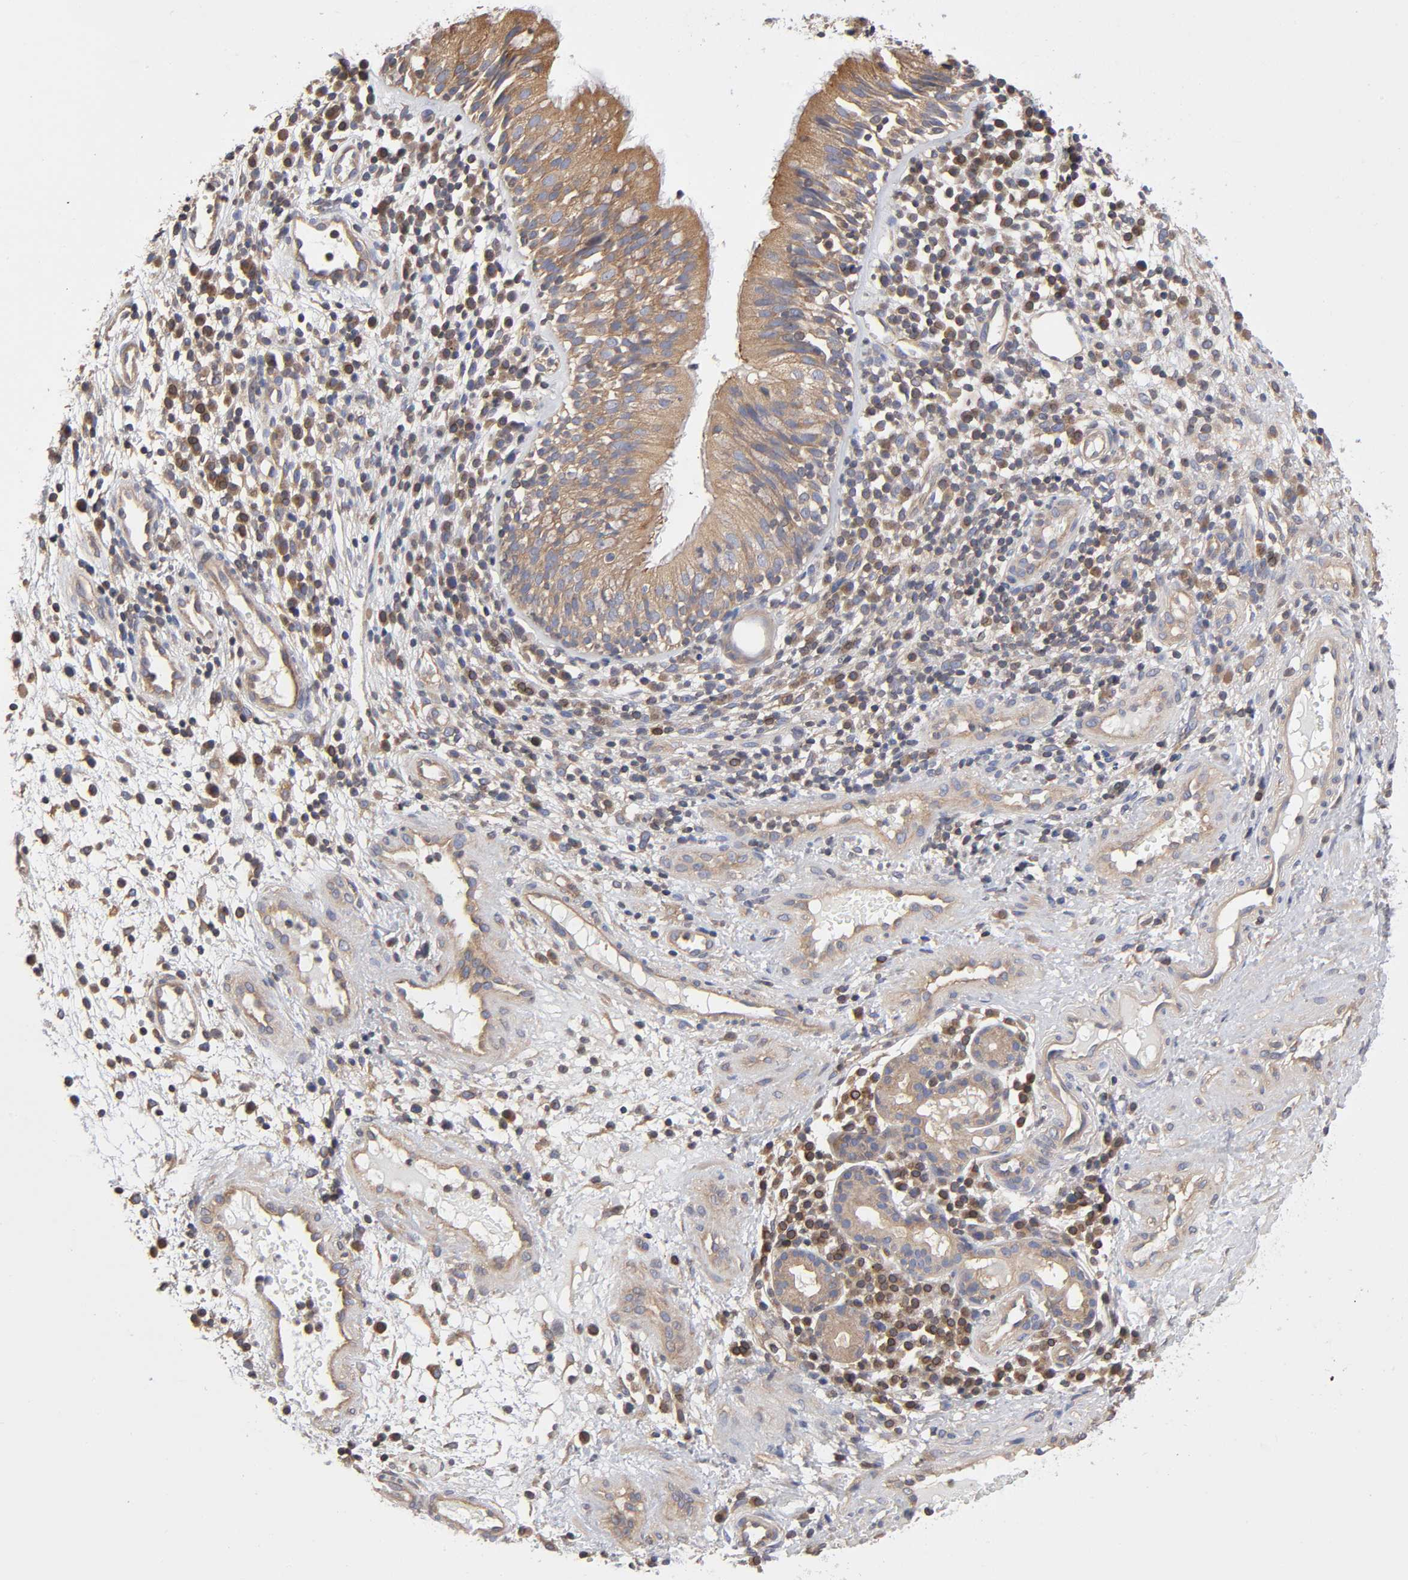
{"staining": {"intensity": "moderate", "quantity": ">75%", "location": "cytoplasmic/membranous"}, "tissue": "nasopharynx", "cell_type": "Respiratory epithelial cells", "image_type": "normal", "snomed": [{"axis": "morphology", "description": "Normal tissue, NOS"}, {"axis": "morphology", "description": "Inflammation, NOS"}, {"axis": "morphology", "description": "Malignant melanoma, Metastatic site"}, {"axis": "topography", "description": "Nasopharynx"}], "caption": "Protein staining of normal nasopharynx displays moderate cytoplasmic/membranous staining in approximately >75% of respiratory epithelial cells.", "gene": "STRN3", "patient": {"sex": "female", "age": 55}}